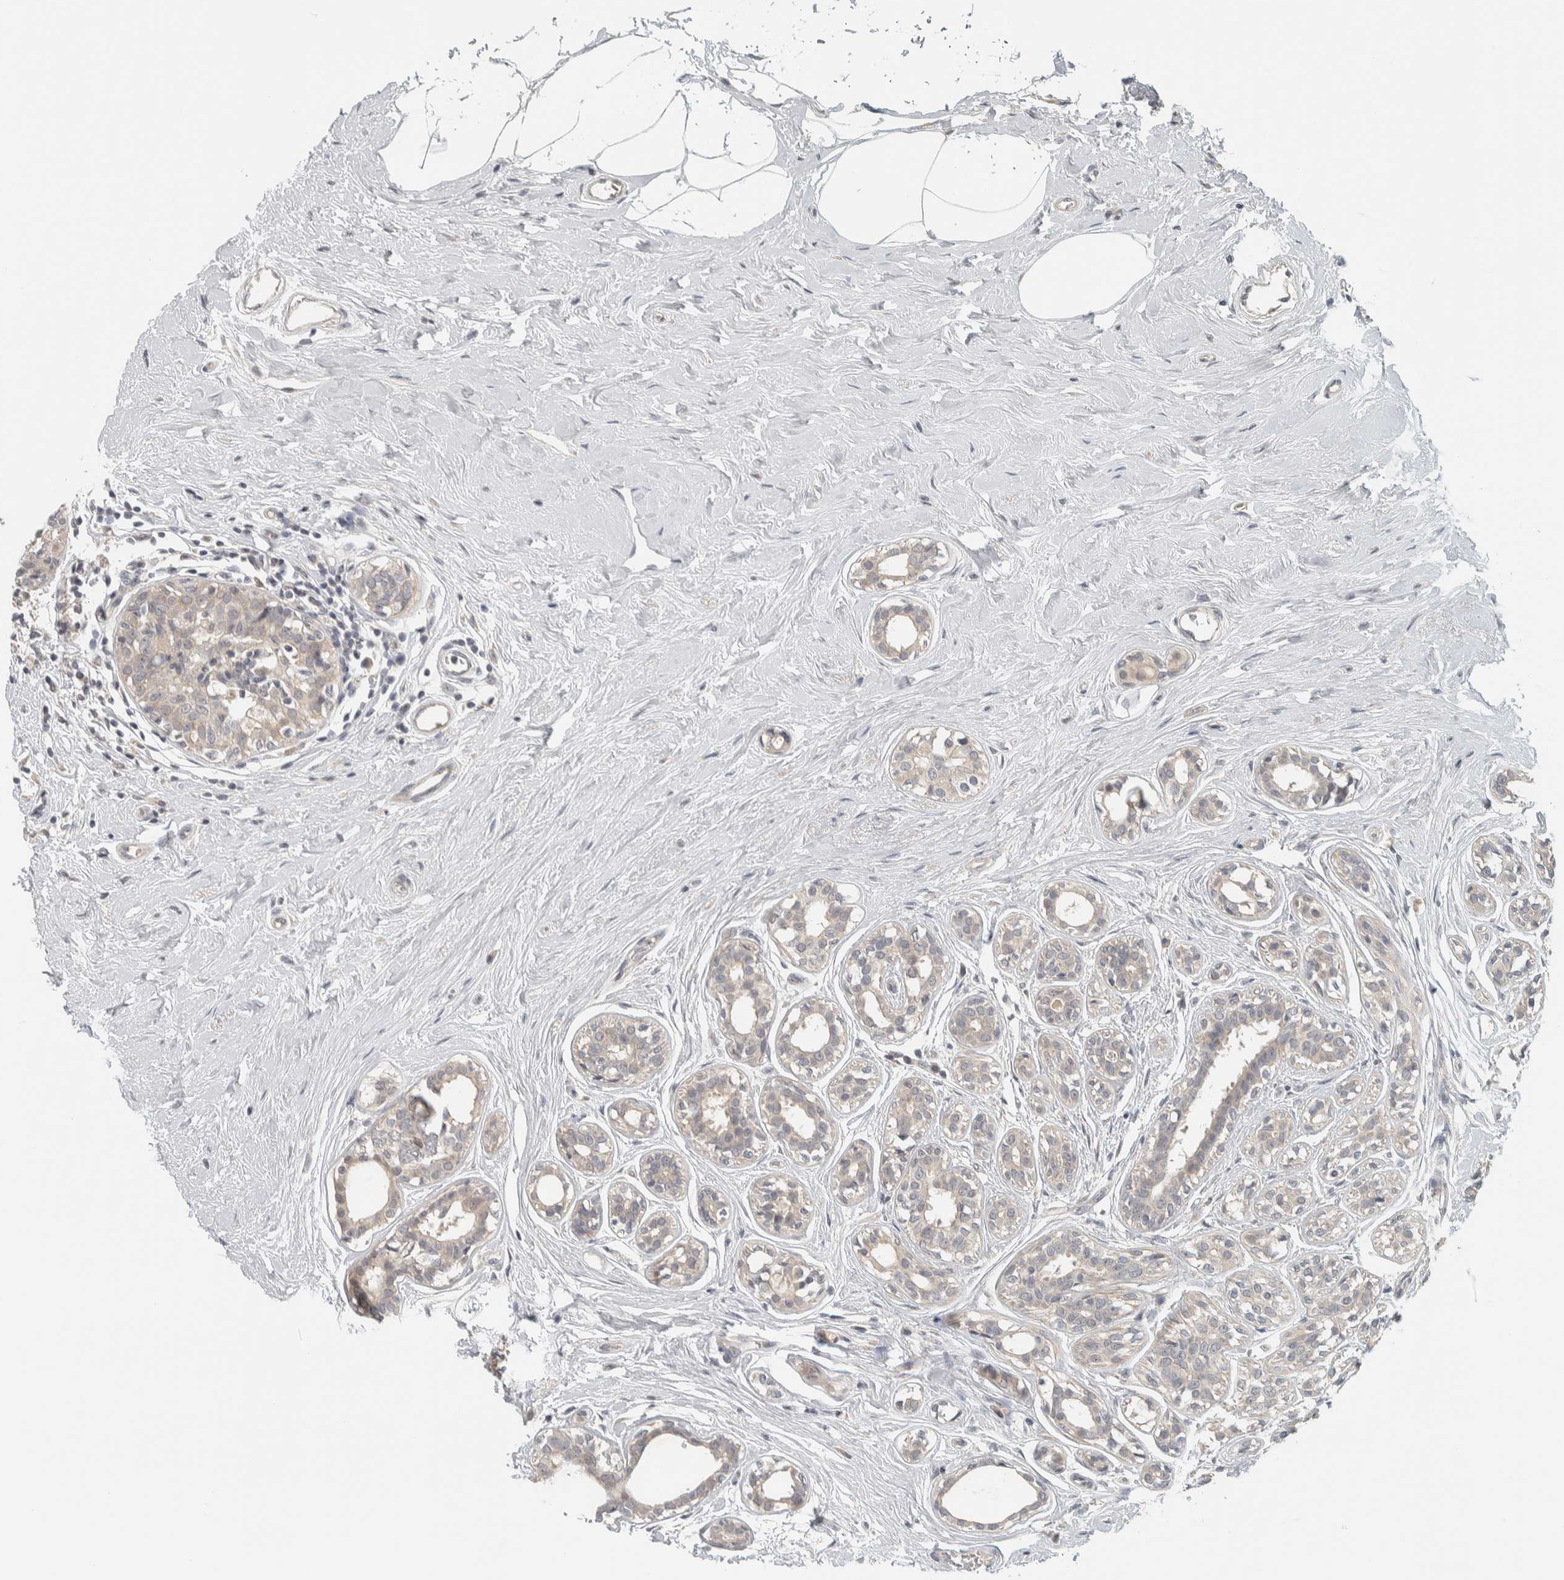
{"staining": {"intensity": "weak", "quantity": "<25%", "location": "cytoplasmic/membranous"}, "tissue": "breast cancer", "cell_type": "Tumor cells", "image_type": "cancer", "snomed": [{"axis": "morphology", "description": "Duct carcinoma"}, {"axis": "topography", "description": "Breast"}], "caption": "Tumor cells are negative for brown protein staining in breast cancer.", "gene": "AFP", "patient": {"sex": "female", "age": 55}}